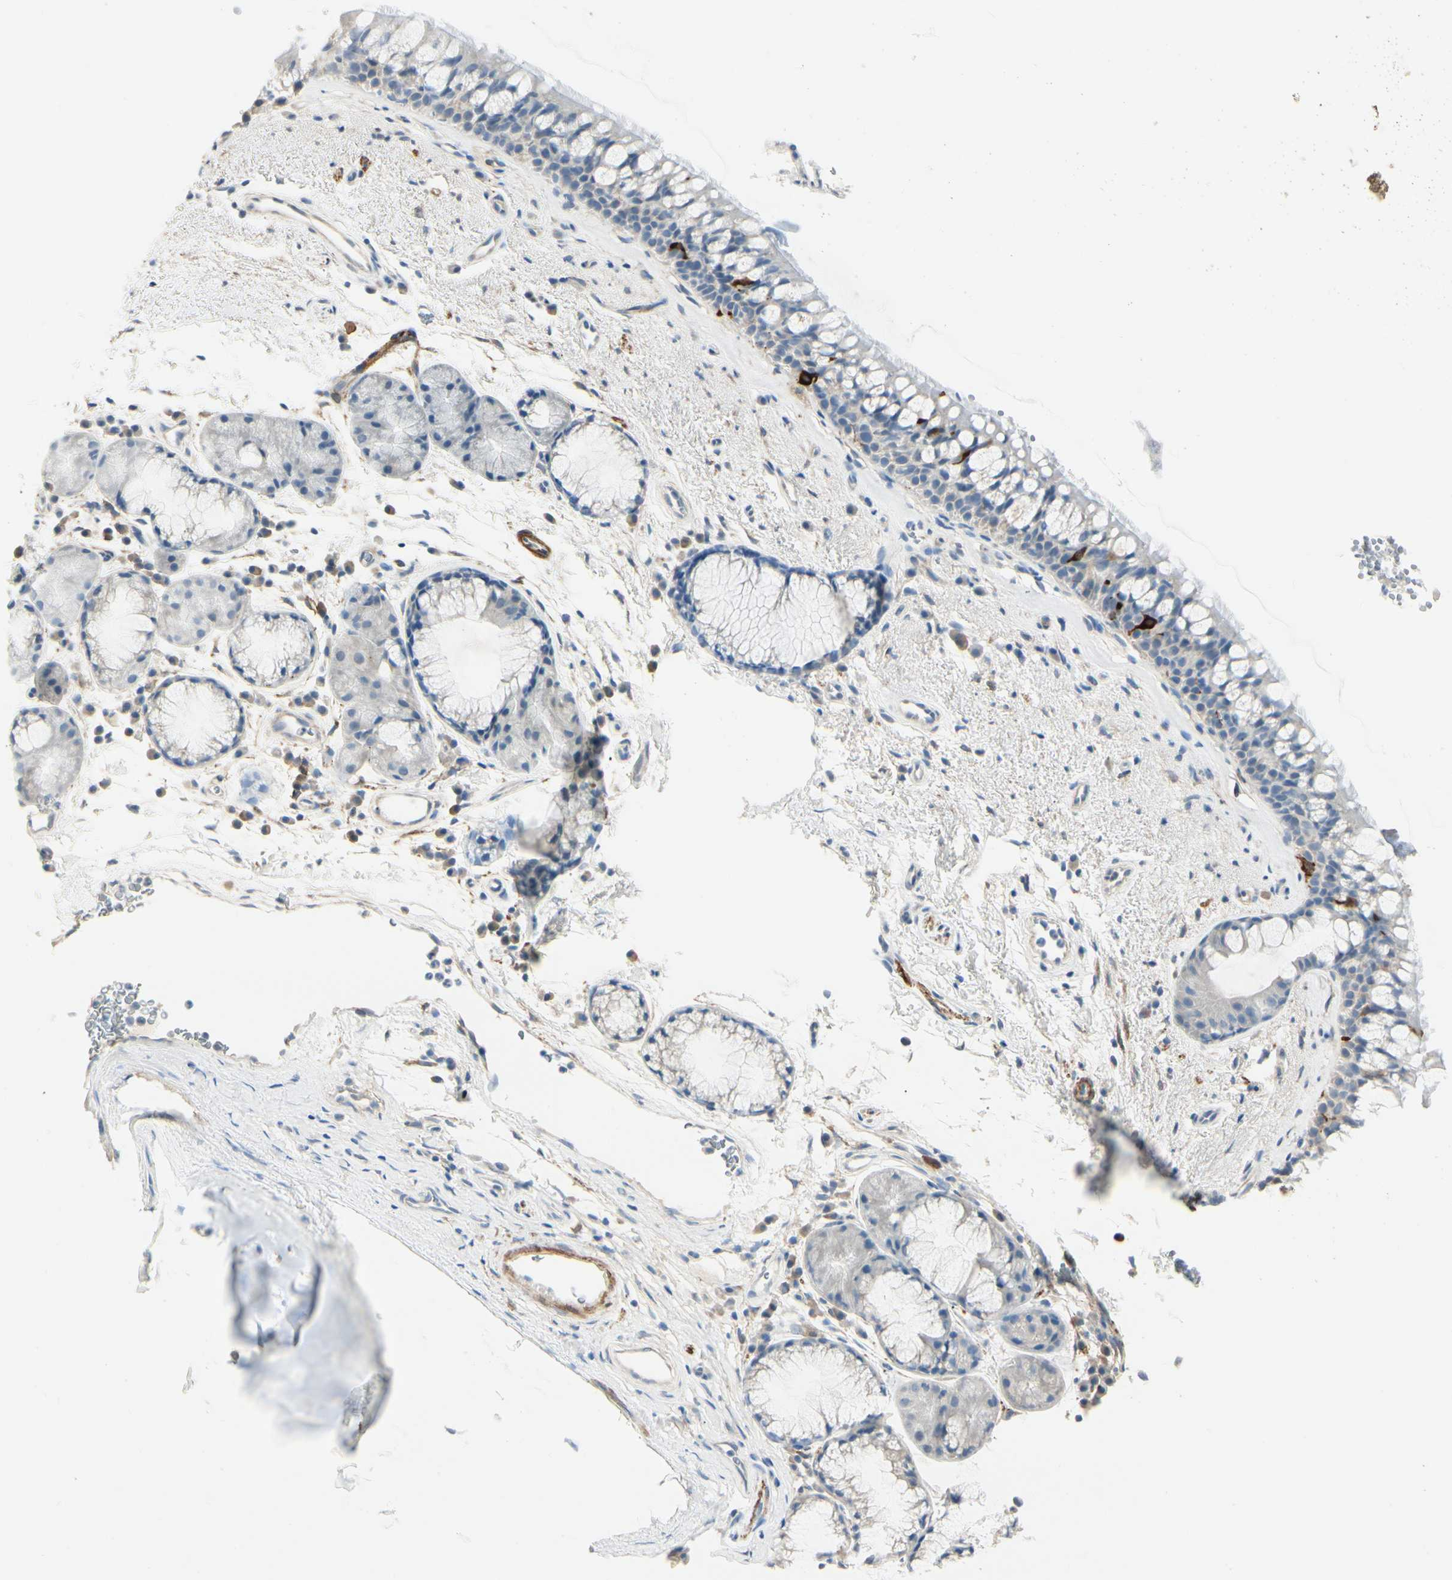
{"staining": {"intensity": "strong", "quantity": "<25%", "location": "cytoplasmic/membranous"}, "tissue": "bronchus", "cell_type": "Respiratory epithelial cells", "image_type": "normal", "snomed": [{"axis": "morphology", "description": "Normal tissue, NOS"}, {"axis": "topography", "description": "Bronchus"}], "caption": "Immunohistochemistry (IHC) (DAB) staining of benign bronchus demonstrates strong cytoplasmic/membranous protein positivity in about <25% of respiratory epithelial cells.", "gene": "AMPH", "patient": {"sex": "female", "age": 54}}